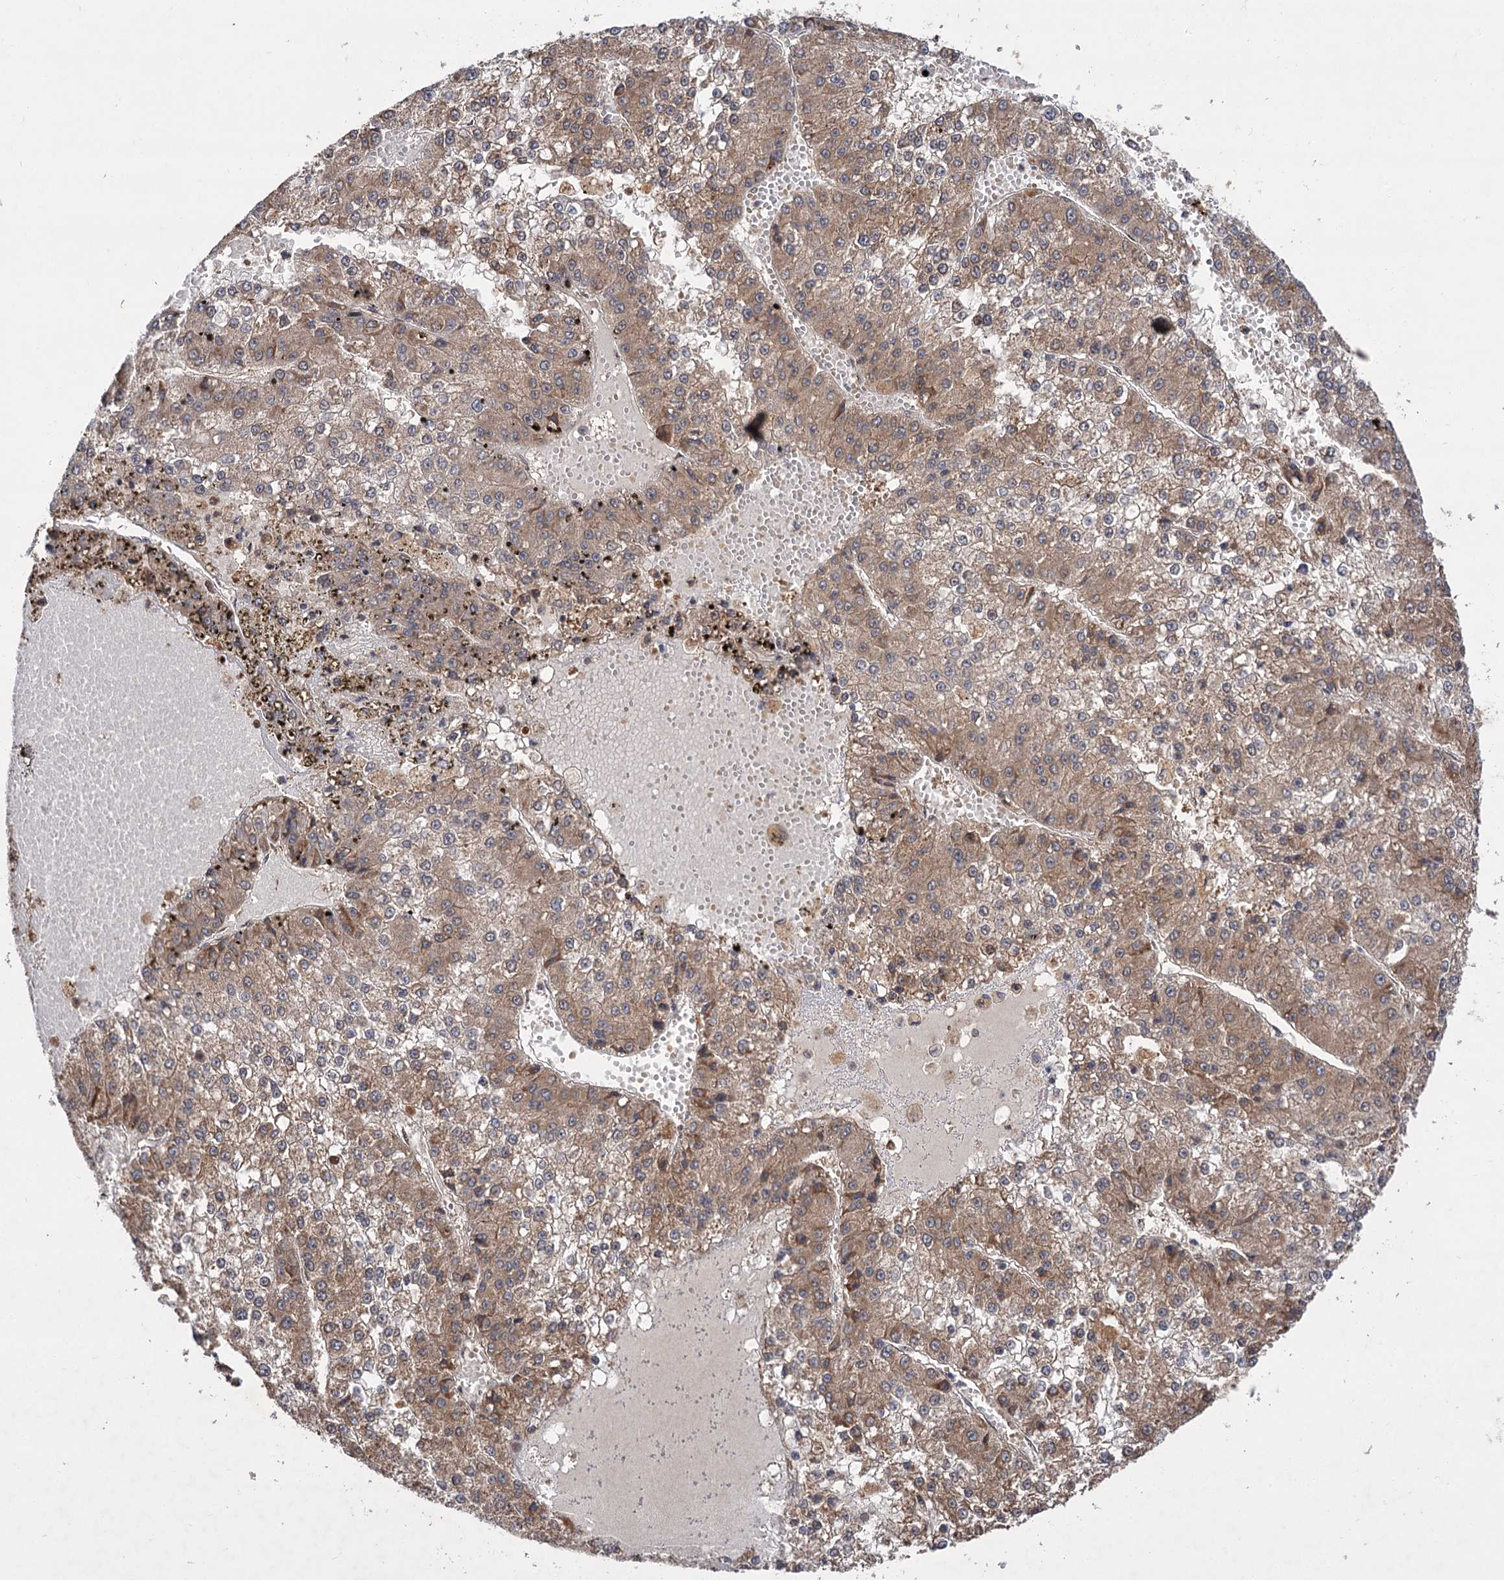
{"staining": {"intensity": "moderate", "quantity": ">75%", "location": "cytoplasmic/membranous"}, "tissue": "liver cancer", "cell_type": "Tumor cells", "image_type": "cancer", "snomed": [{"axis": "morphology", "description": "Carcinoma, Hepatocellular, NOS"}, {"axis": "topography", "description": "Liver"}], "caption": "Liver cancer (hepatocellular carcinoma) stained for a protein (brown) shows moderate cytoplasmic/membranous positive expression in approximately >75% of tumor cells.", "gene": "FBXW8", "patient": {"sex": "female", "age": 73}}